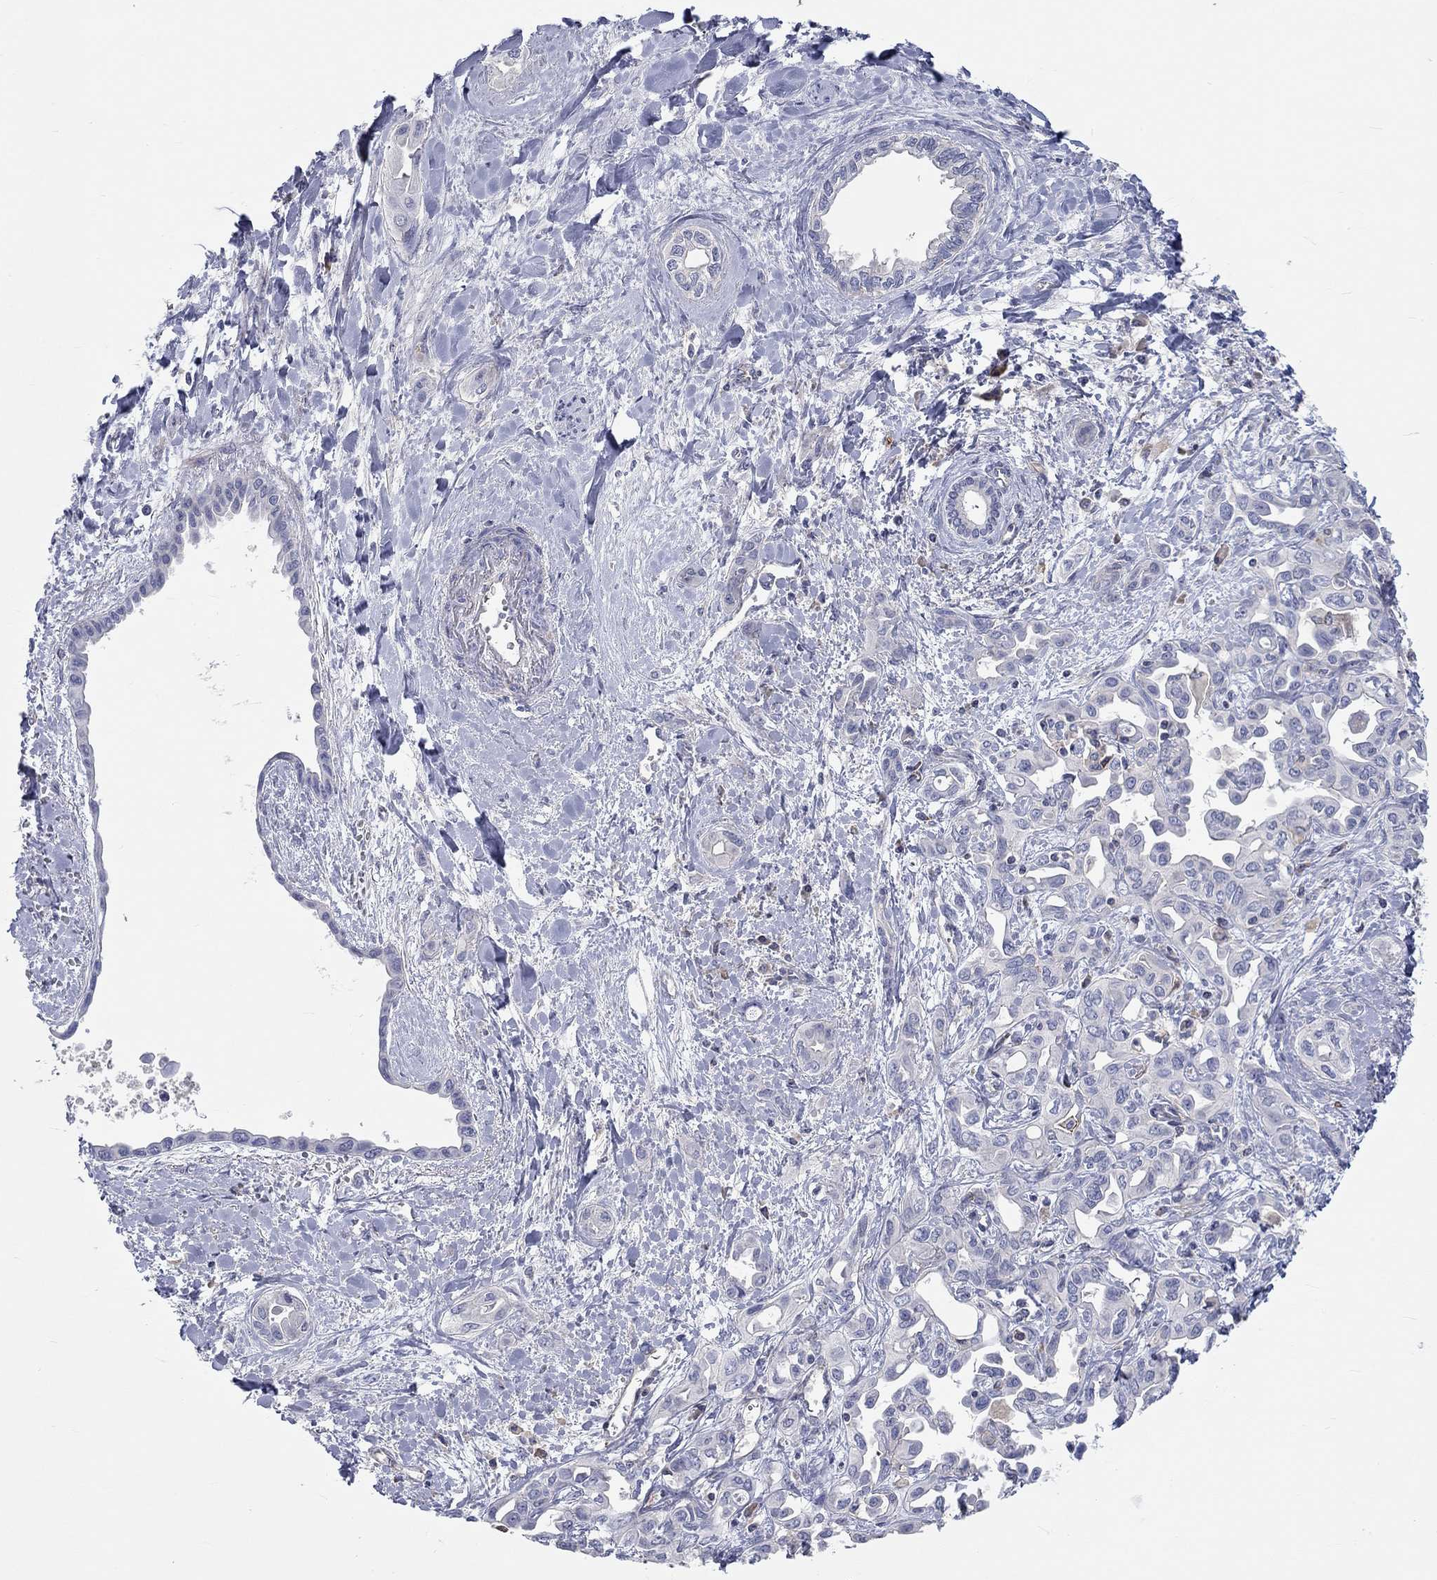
{"staining": {"intensity": "negative", "quantity": "none", "location": "none"}, "tissue": "liver cancer", "cell_type": "Tumor cells", "image_type": "cancer", "snomed": [{"axis": "morphology", "description": "Cholangiocarcinoma"}, {"axis": "topography", "description": "Liver"}], "caption": "The image demonstrates no significant expression in tumor cells of liver cholangiocarcinoma. Nuclei are stained in blue.", "gene": "PCDHGA10", "patient": {"sex": "female", "age": 64}}